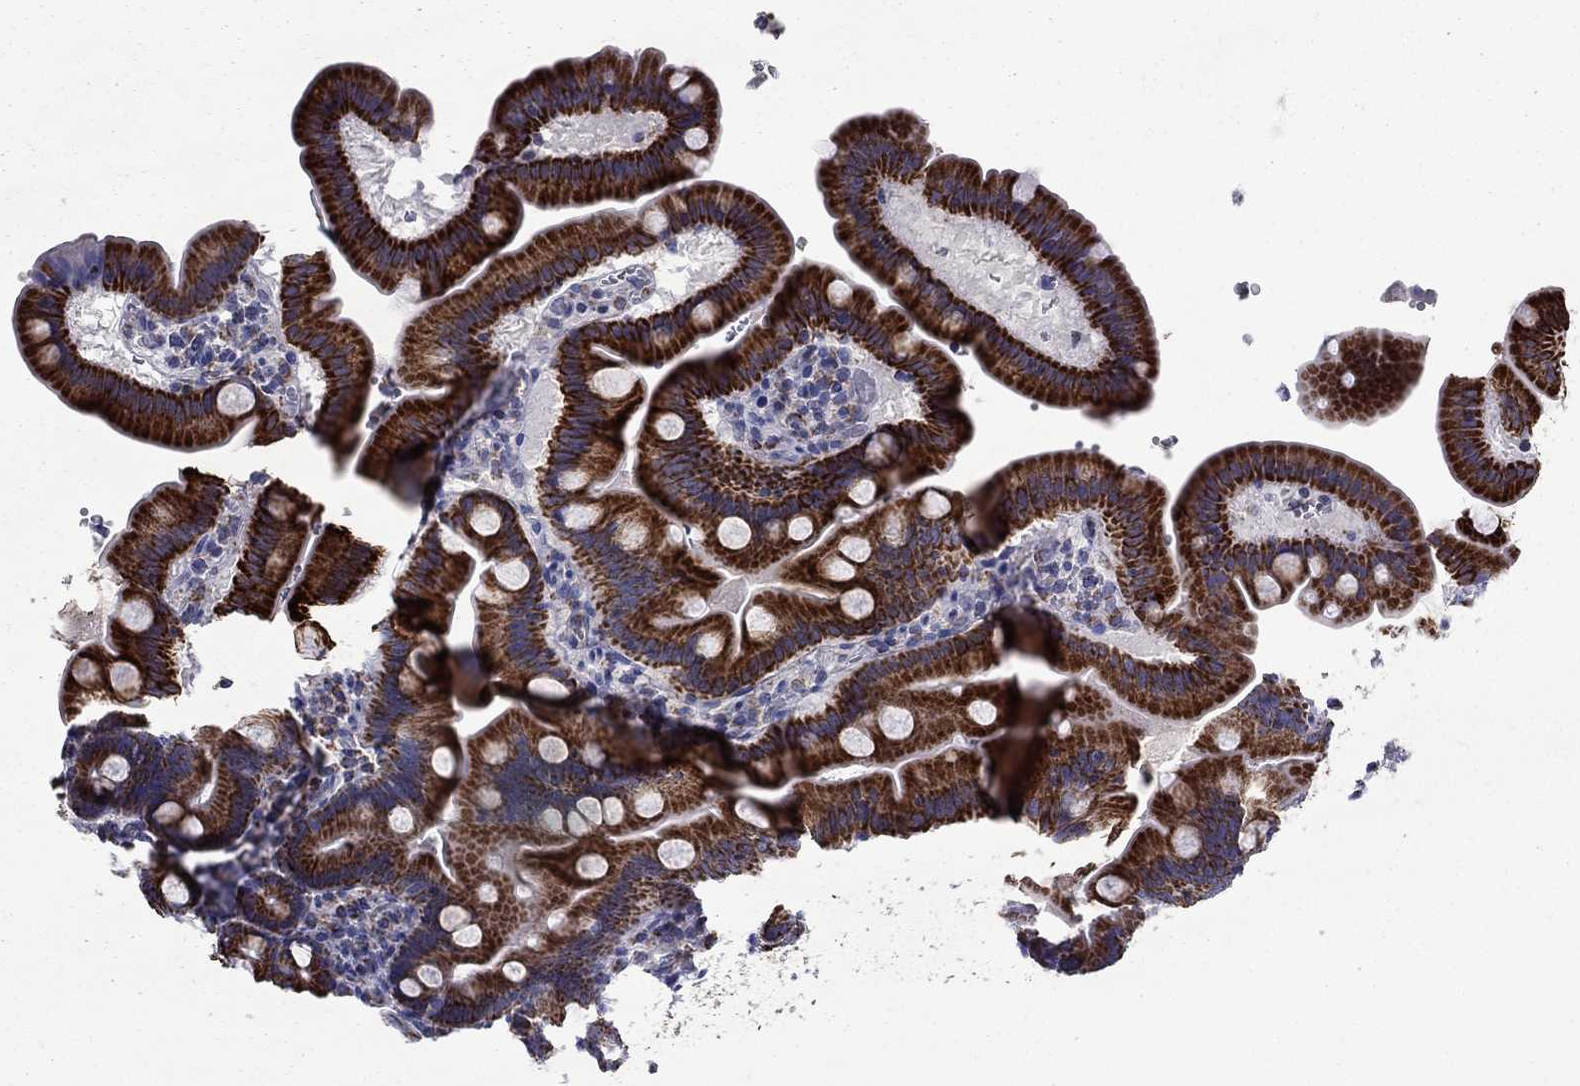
{"staining": {"intensity": "strong", "quantity": ">75%", "location": "cytoplasmic/membranous"}, "tissue": "duodenum", "cell_type": "Glandular cells", "image_type": "normal", "snomed": [{"axis": "morphology", "description": "Normal tissue, NOS"}, {"axis": "topography", "description": "Duodenum"}], "caption": "IHC staining of unremarkable duodenum, which reveals high levels of strong cytoplasmic/membranous expression in approximately >75% of glandular cells indicating strong cytoplasmic/membranous protein expression. The staining was performed using DAB (brown) for protein detection and nuclei were counterstained in hematoxylin (blue).", "gene": "NDUFA4L2", "patient": {"sex": "male", "age": 59}}